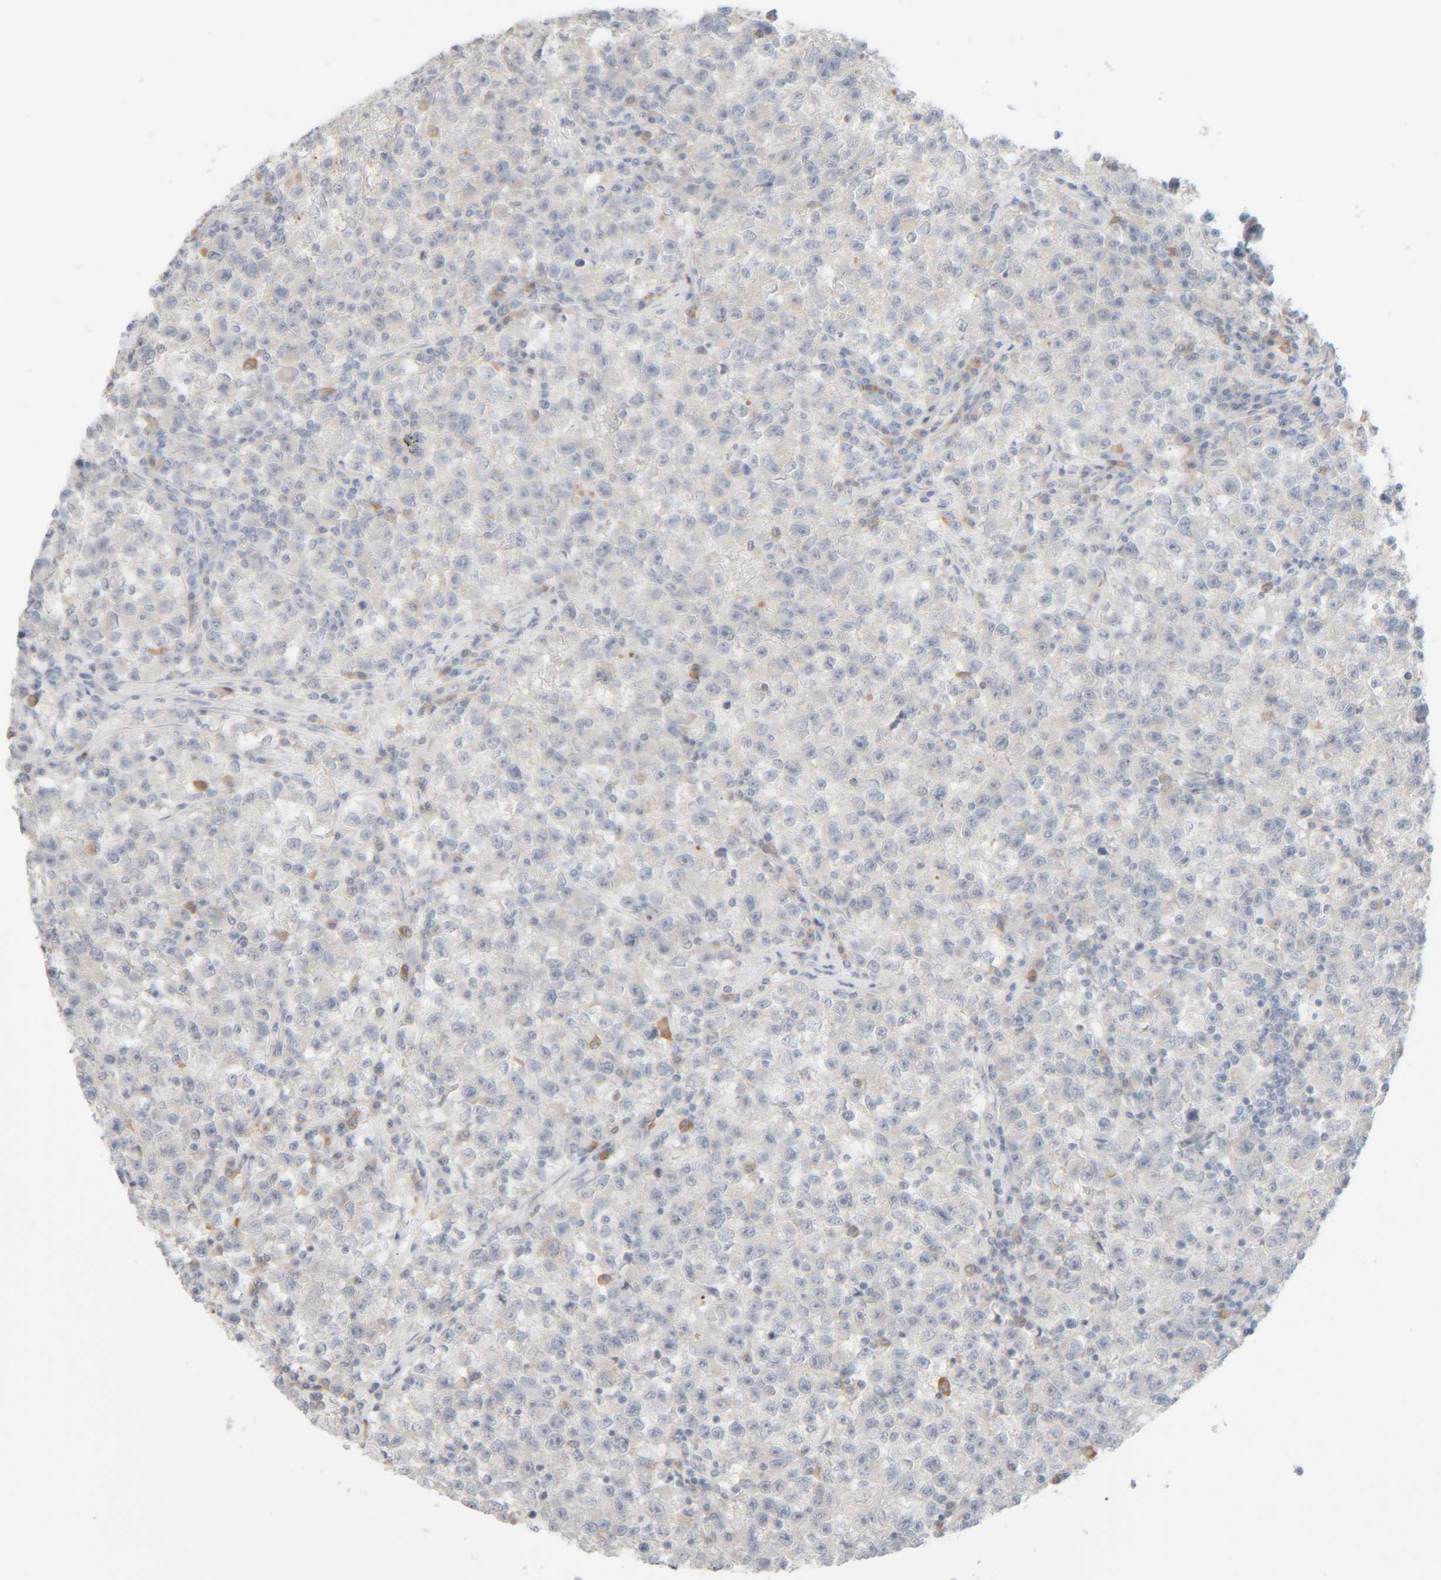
{"staining": {"intensity": "negative", "quantity": "none", "location": "none"}, "tissue": "testis cancer", "cell_type": "Tumor cells", "image_type": "cancer", "snomed": [{"axis": "morphology", "description": "Seminoma, NOS"}, {"axis": "topography", "description": "Testis"}], "caption": "This is a image of immunohistochemistry (IHC) staining of seminoma (testis), which shows no expression in tumor cells.", "gene": "RIDA", "patient": {"sex": "male", "age": 22}}